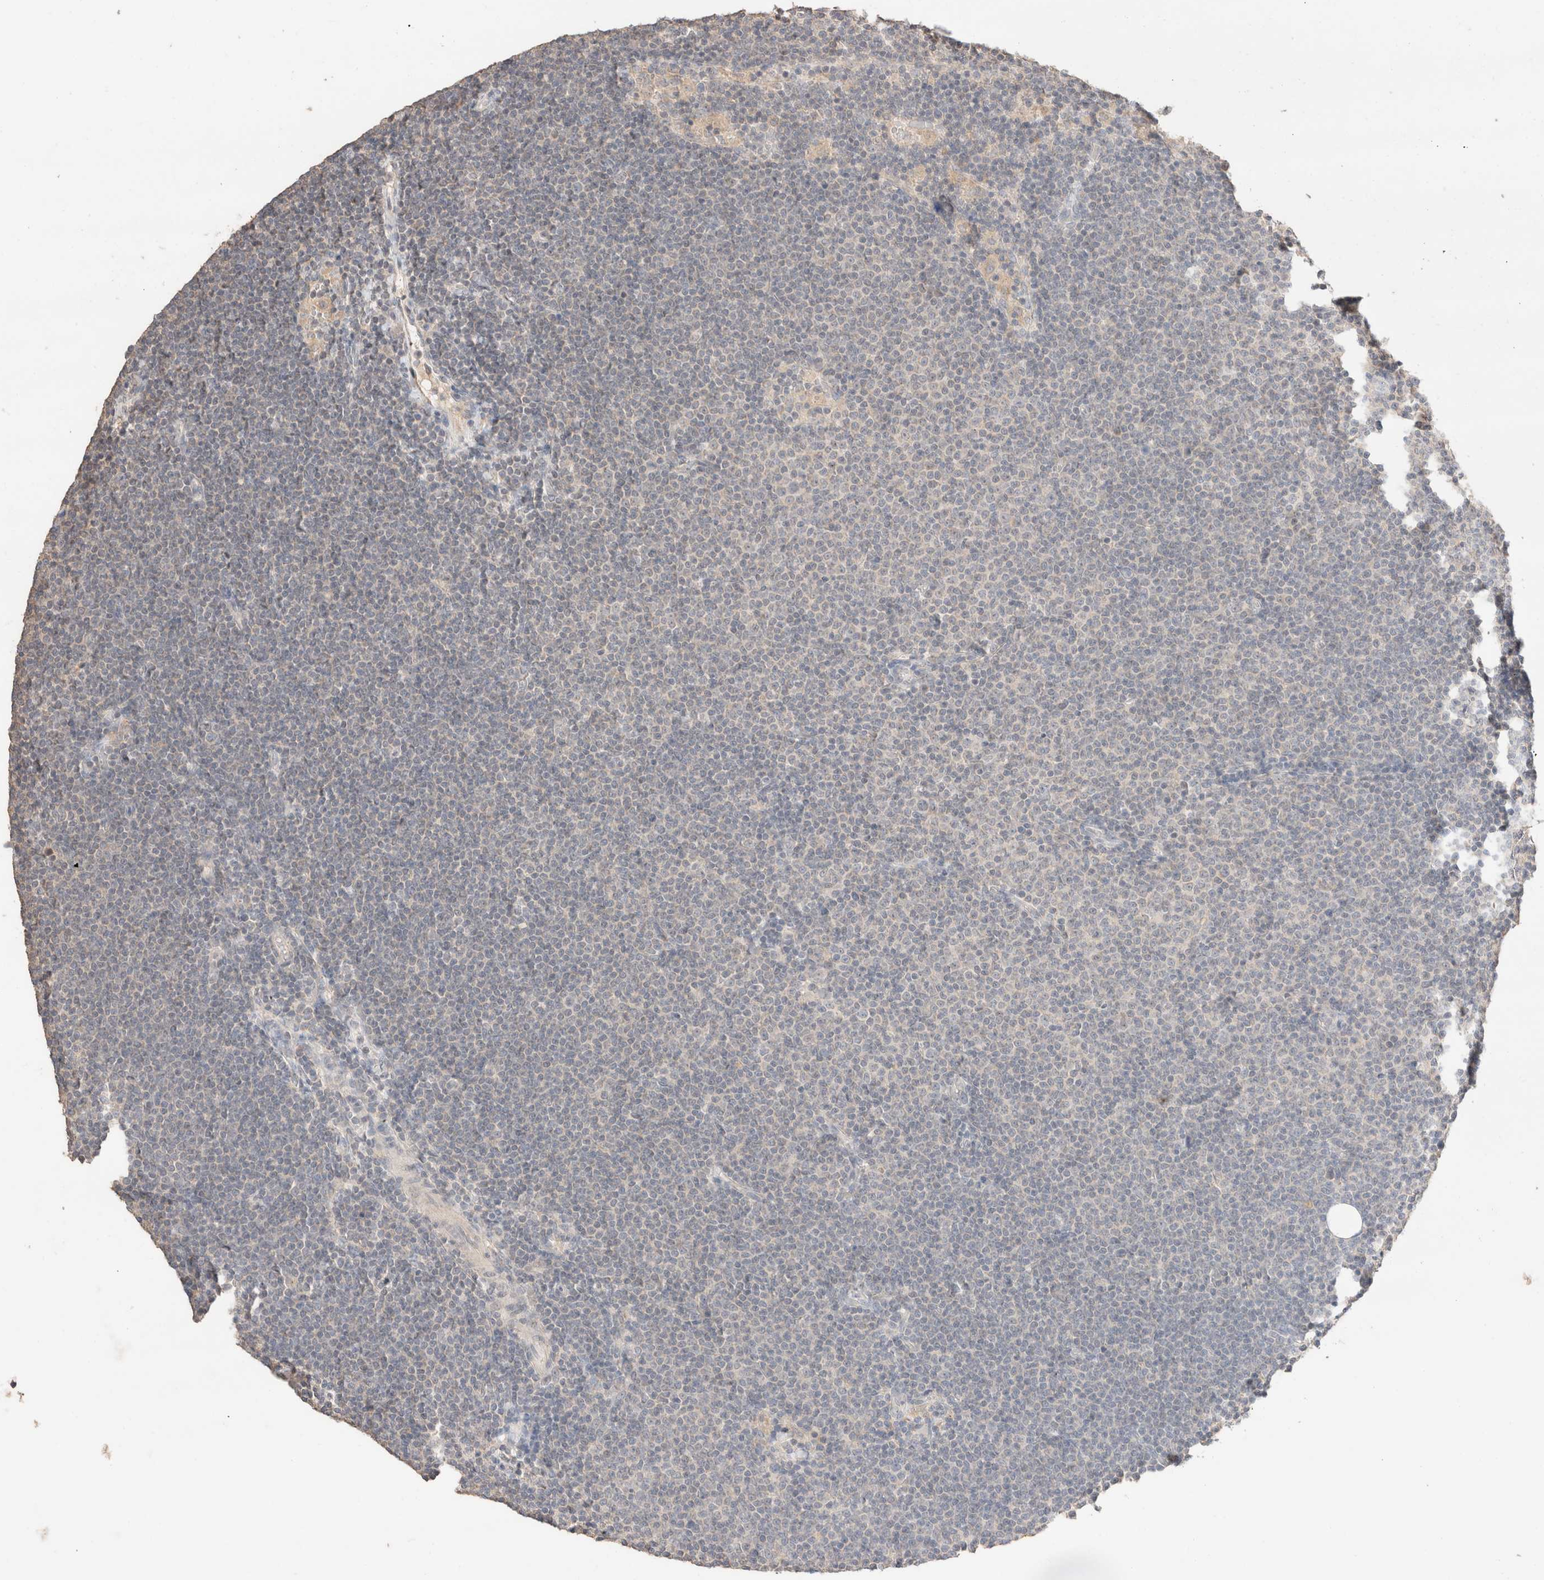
{"staining": {"intensity": "negative", "quantity": "none", "location": "none"}, "tissue": "lymphoma", "cell_type": "Tumor cells", "image_type": "cancer", "snomed": [{"axis": "morphology", "description": "Malignant lymphoma, non-Hodgkin's type, Low grade"}, {"axis": "topography", "description": "Lymph node"}], "caption": "This is an immunohistochemistry (IHC) micrograph of malignant lymphoma, non-Hodgkin's type (low-grade). There is no expression in tumor cells.", "gene": "TRIM41", "patient": {"sex": "female", "age": 53}}